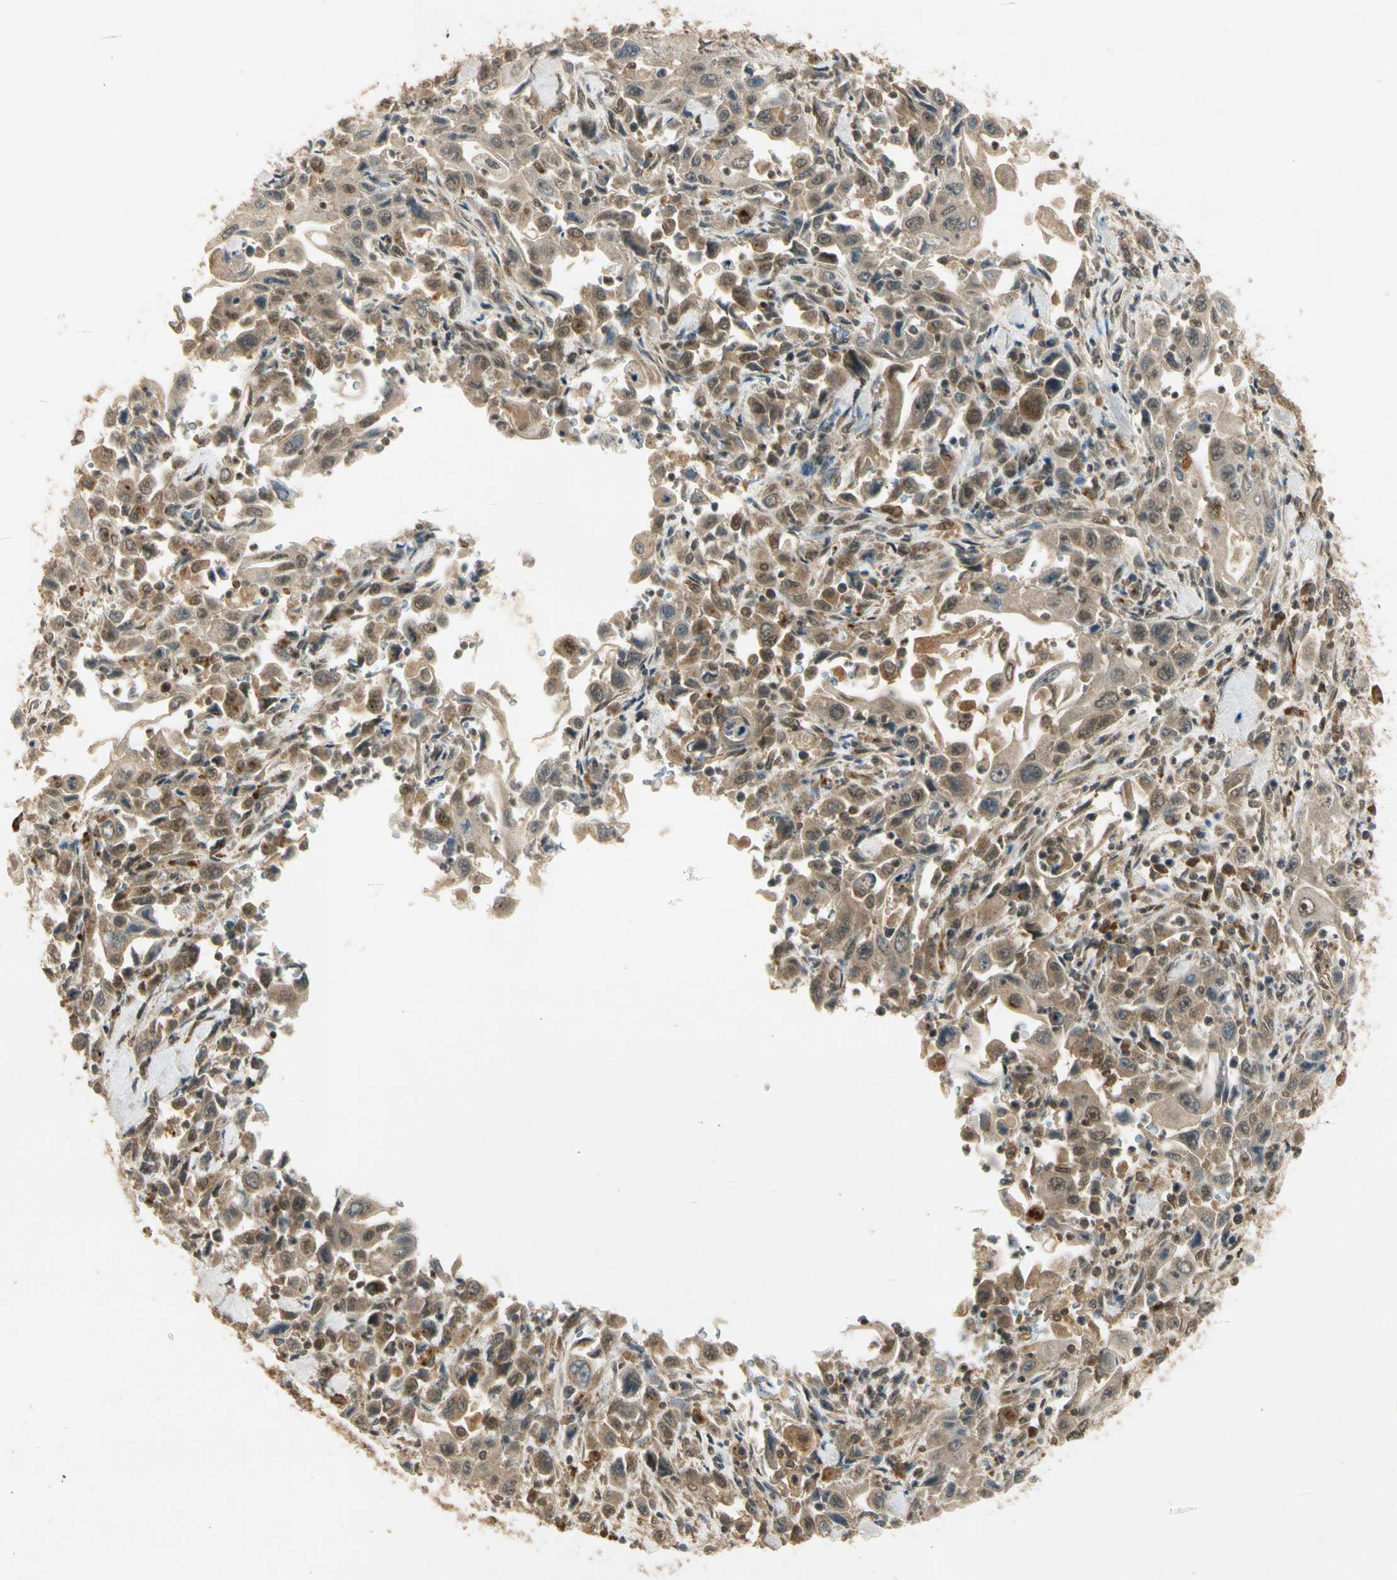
{"staining": {"intensity": "weak", "quantity": ">75%", "location": "cytoplasmic/membranous,nuclear"}, "tissue": "pancreatic cancer", "cell_type": "Tumor cells", "image_type": "cancer", "snomed": [{"axis": "morphology", "description": "Adenocarcinoma, NOS"}, {"axis": "topography", "description": "Pancreas"}], "caption": "This is a histology image of IHC staining of adenocarcinoma (pancreatic), which shows weak expression in the cytoplasmic/membranous and nuclear of tumor cells.", "gene": "GMEB2", "patient": {"sex": "male", "age": 70}}